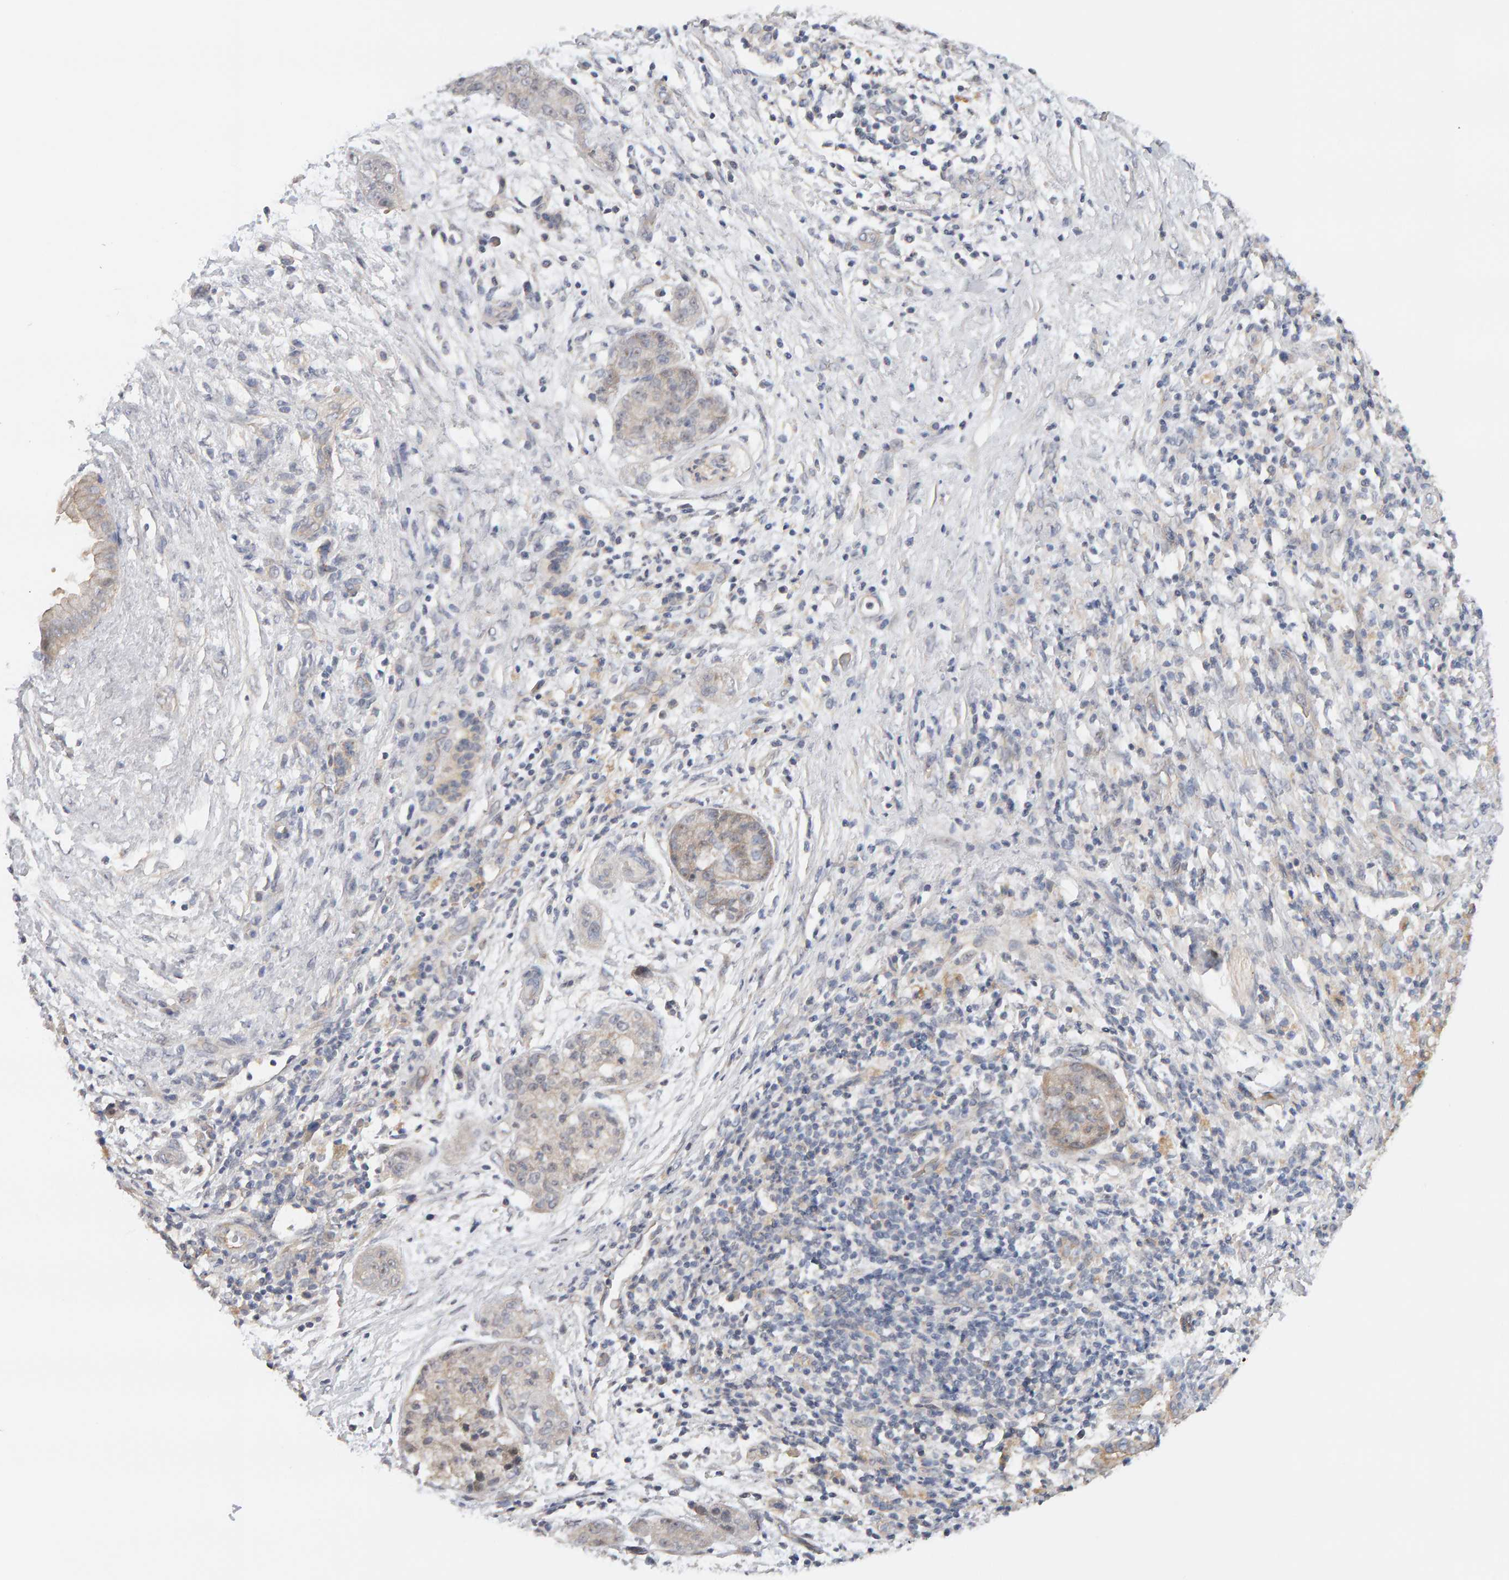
{"staining": {"intensity": "weak", "quantity": "<25%", "location": "cytoplasmic/membranous"}, "tissue": "pancreatic cancer", "cell_type": "Tumor cells", "image_type": "cancer", "snomed": [{"axis": "morphology", "description": "Adenocarcinoma, NOS"}, {"axis": "topography", "description": "Pancreas"}], "caption": "This is a photomicrograph of IHC staining of pancreatic cancer (adenocarcinoma), which shows no expression in tumor cells.", "gene": "PPP1R16A", "patient": {"sex": "female", "age": 78}}